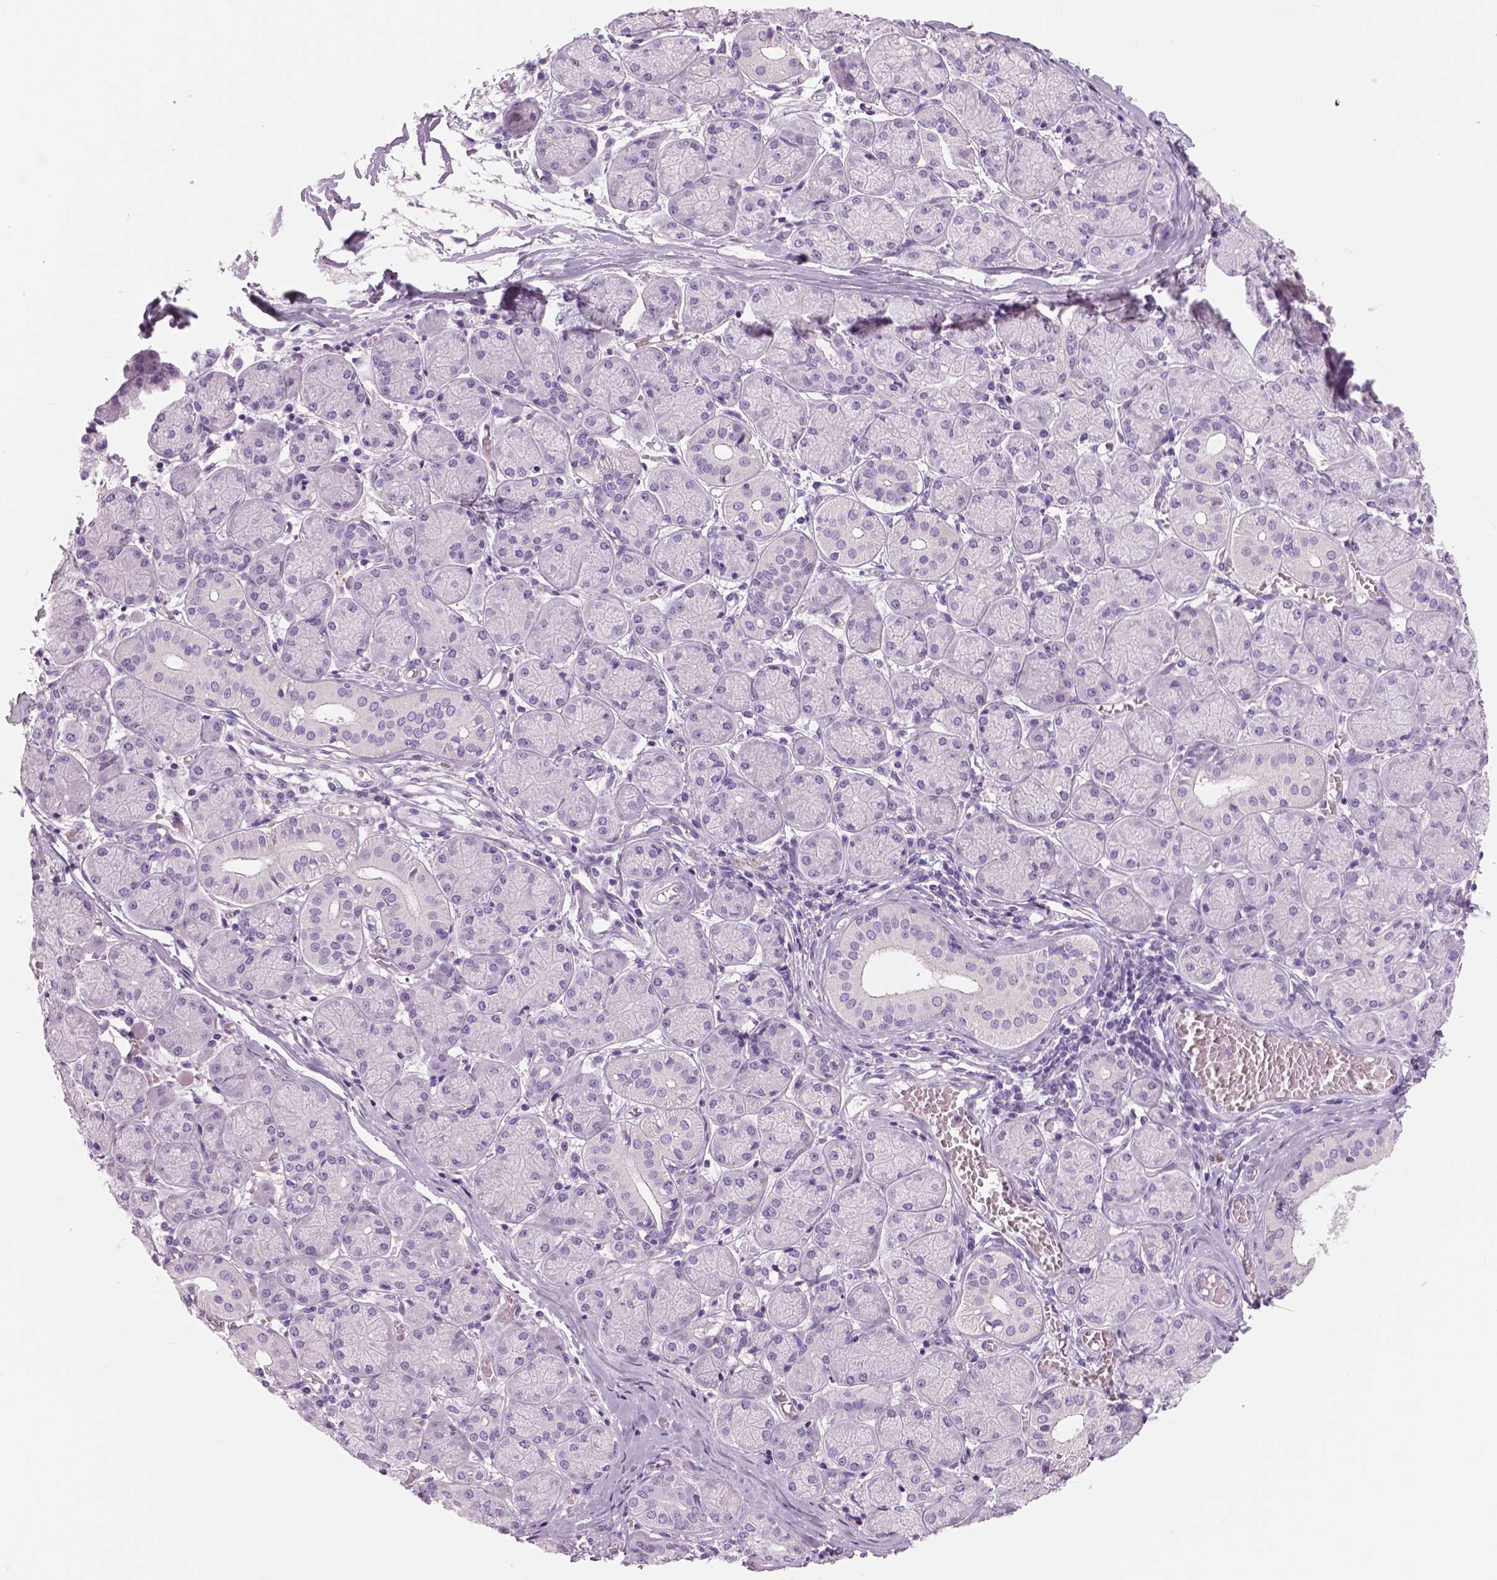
{"staining": {"intensity": "negative", "quantity": "none", "location": "none"}, "tissue": "salivary gland", "cell_type": "Glandular cells", "image_type": "normal", "snomed": [{"axis": "morphology", "description": "Normal tissue, NOS"}, {"axis": "topography", "description": "Salivary gland"}, {"axis": "topography", "description": "Peripheral nerve tissue"}], "caption": "This is a micrograph of immunohistochemistry (IHC) staining of normal salivary gland, which shows no positivity in glandular cells.", "gene": "SERPINI1", "patient": {"sex": "female", "age": 24}}